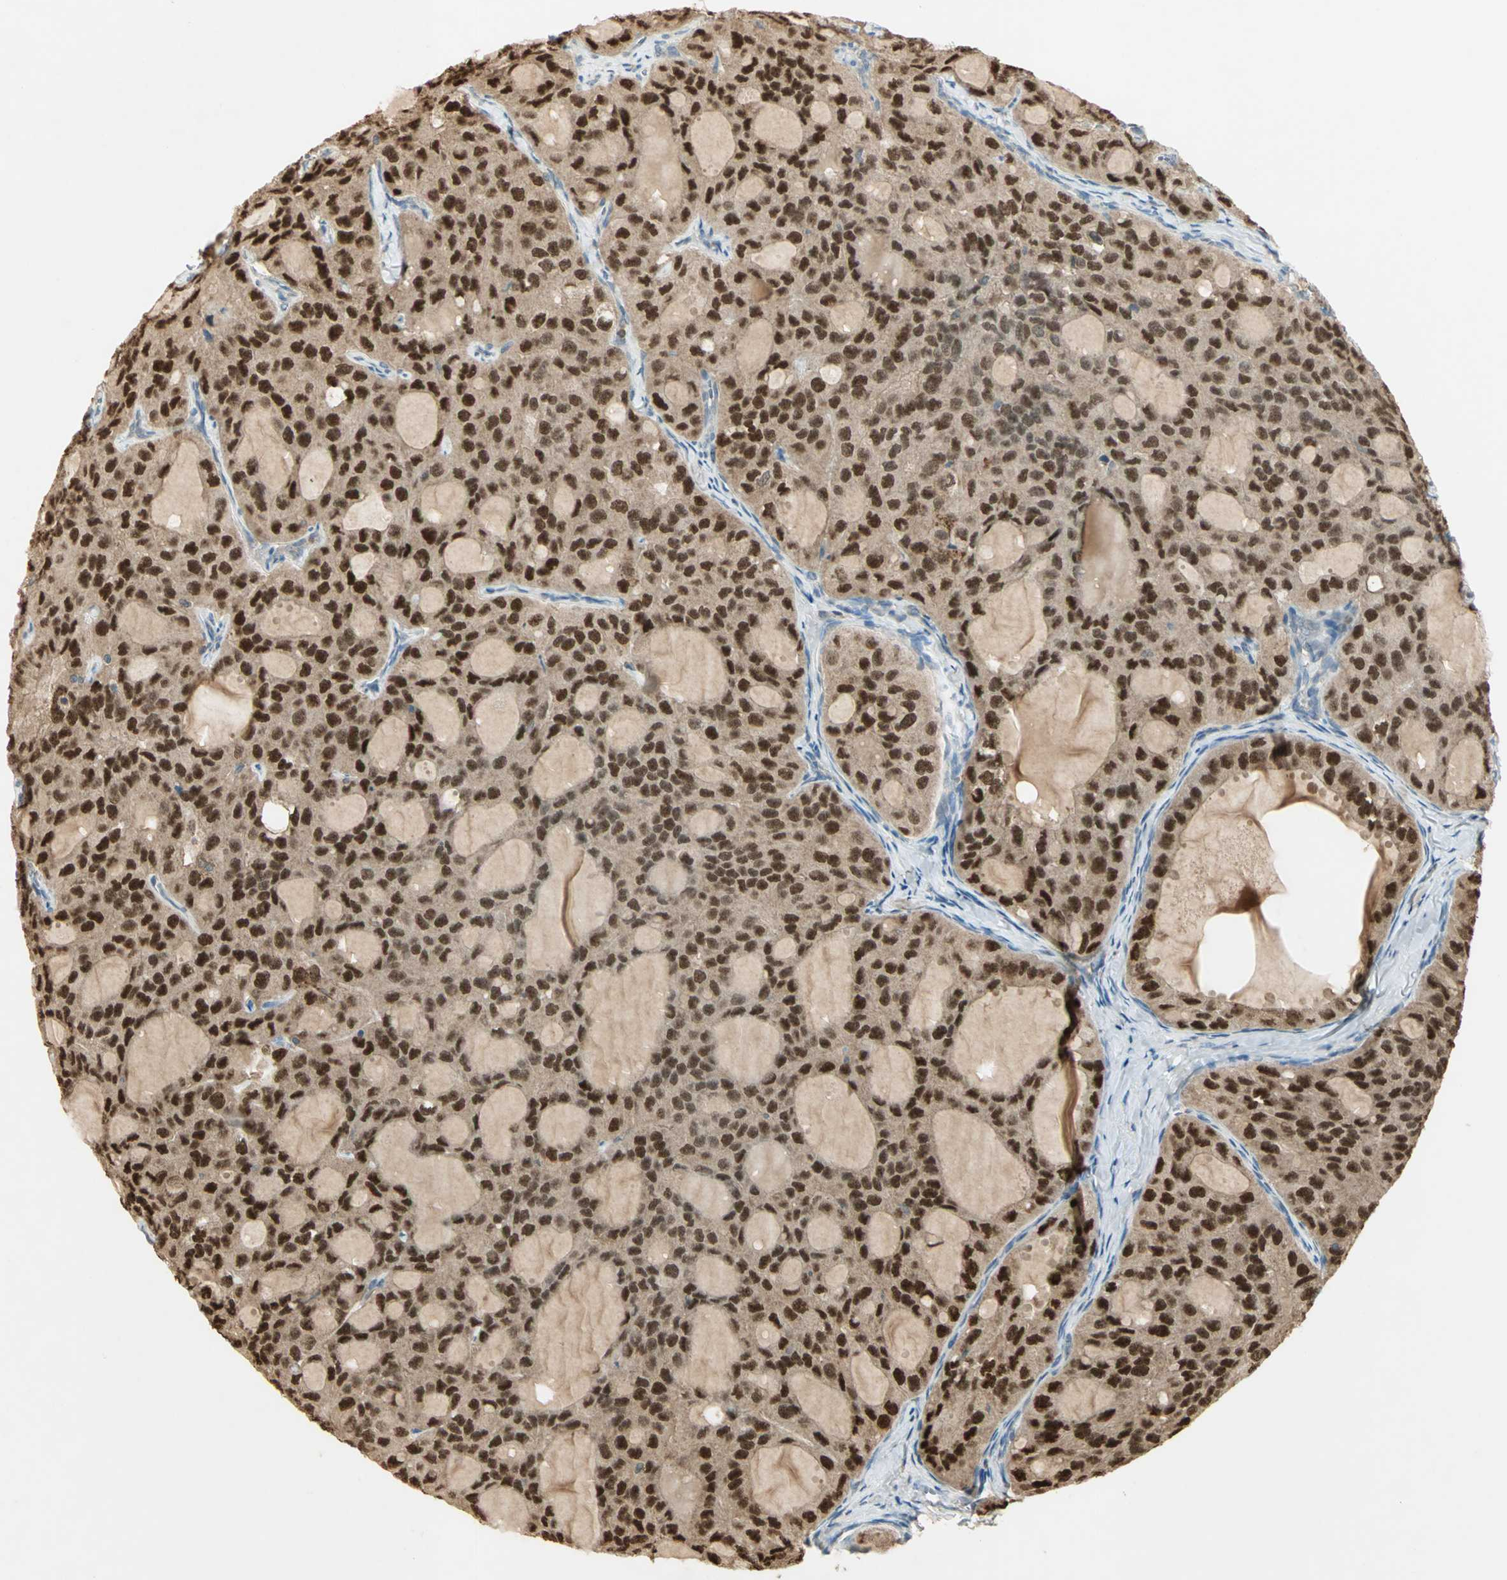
{"staining": {"intensity": "strong", "quantity": ">75%", "location": "cytoplasmic/membranous,nuclear"}, "tissue": "thyroid cancer", "cell_type": "Tumor cells", "image_type": "cancer", "snomed": [{"axis": "morphology", "description": "Follicular adenoma carcinoma, NOS"}, {"axis": "topography", "description": "Thyroid gland"}], "caption": "A high-resolution image shows immunohistochemistry staining of thyroid cancer (follicular adenoma carcinoma), which shows strong cytoplasmic/membranous and nuclear expression in about >75% of tumor cells. Nuclei are stained in blue.", "gene": "BIRC2", "patient": {"sex": "male", "age": 75}}